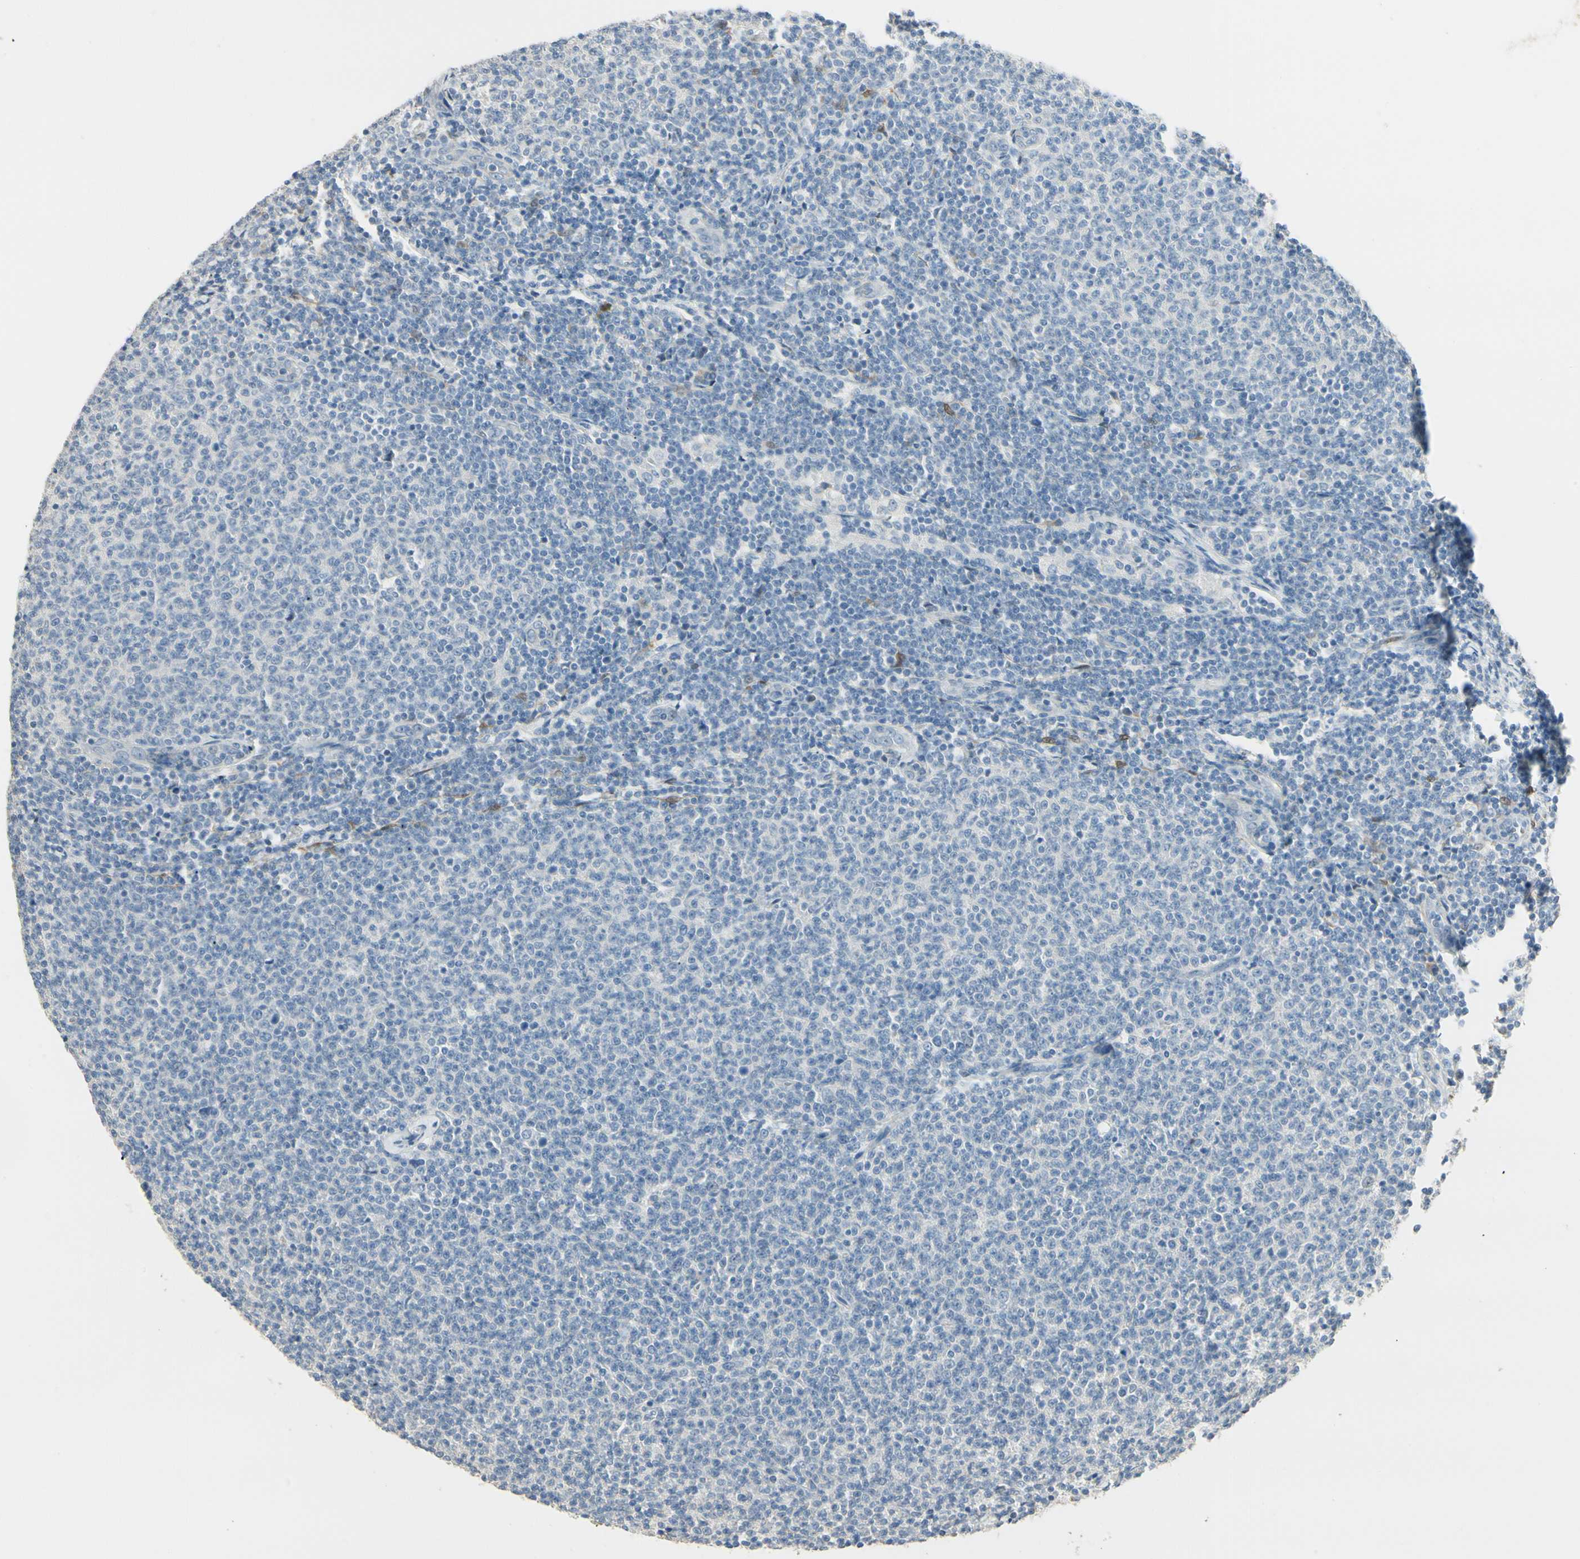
{"staining": {"intensity": "negative", "quantity": "none", "location": "none"}, "tissue": "lymphoma", "cell_type": "Tumor cells", "image_type": "cancer", "snomed": [{"axis": "morphology", "description": "Malignant lymphoma, non-Hodgkin's type, Low grade"}, {"axis": "topography", "description": "Lymph node"}], "caption": "Lymphoma stained for a protein using immunohistochemistry demonstrates no expression tumor cells.", "gene": "GNE", "patient": {"sex": "male", "age": 66}}